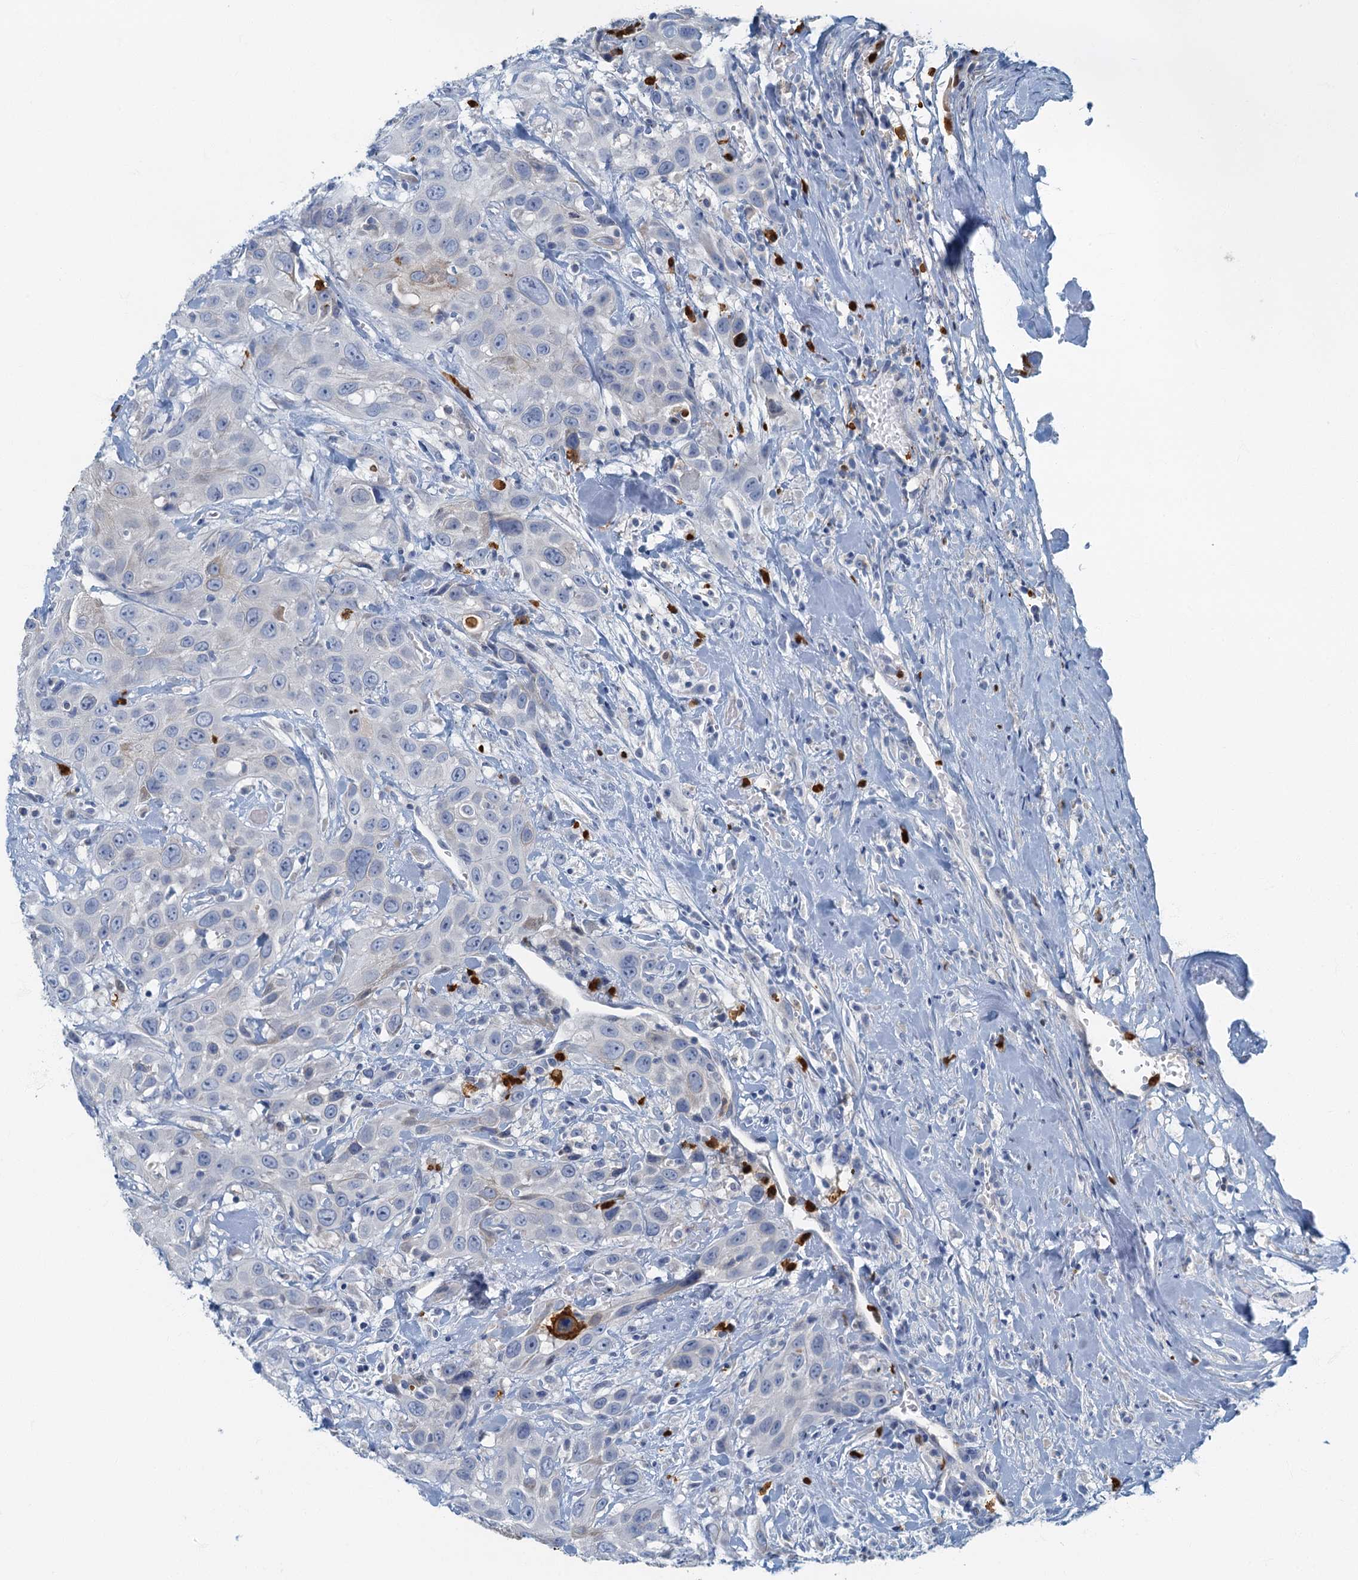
{"staining": {"intensity": "negative", "quantity": "none", "location": "none"}, "tissue": "head and neck cancer", "cell_type": "Tumor cells", "image_type": "cancer", "snomed": [{"axis": "morphology", "description": "Squamous cell carcinoma, NOS"}, {"axis": "topography", "description": "Head-Neck"}], "caption": "The photomicrograph exhibits no significant expression in tumor cells of head and neck cancer (squamous cell carcinoma). (DAB immunohistochemistry, high magnification).", "gene": "ANKDD1A", "patient": {"sex": "male", "age": 81}}